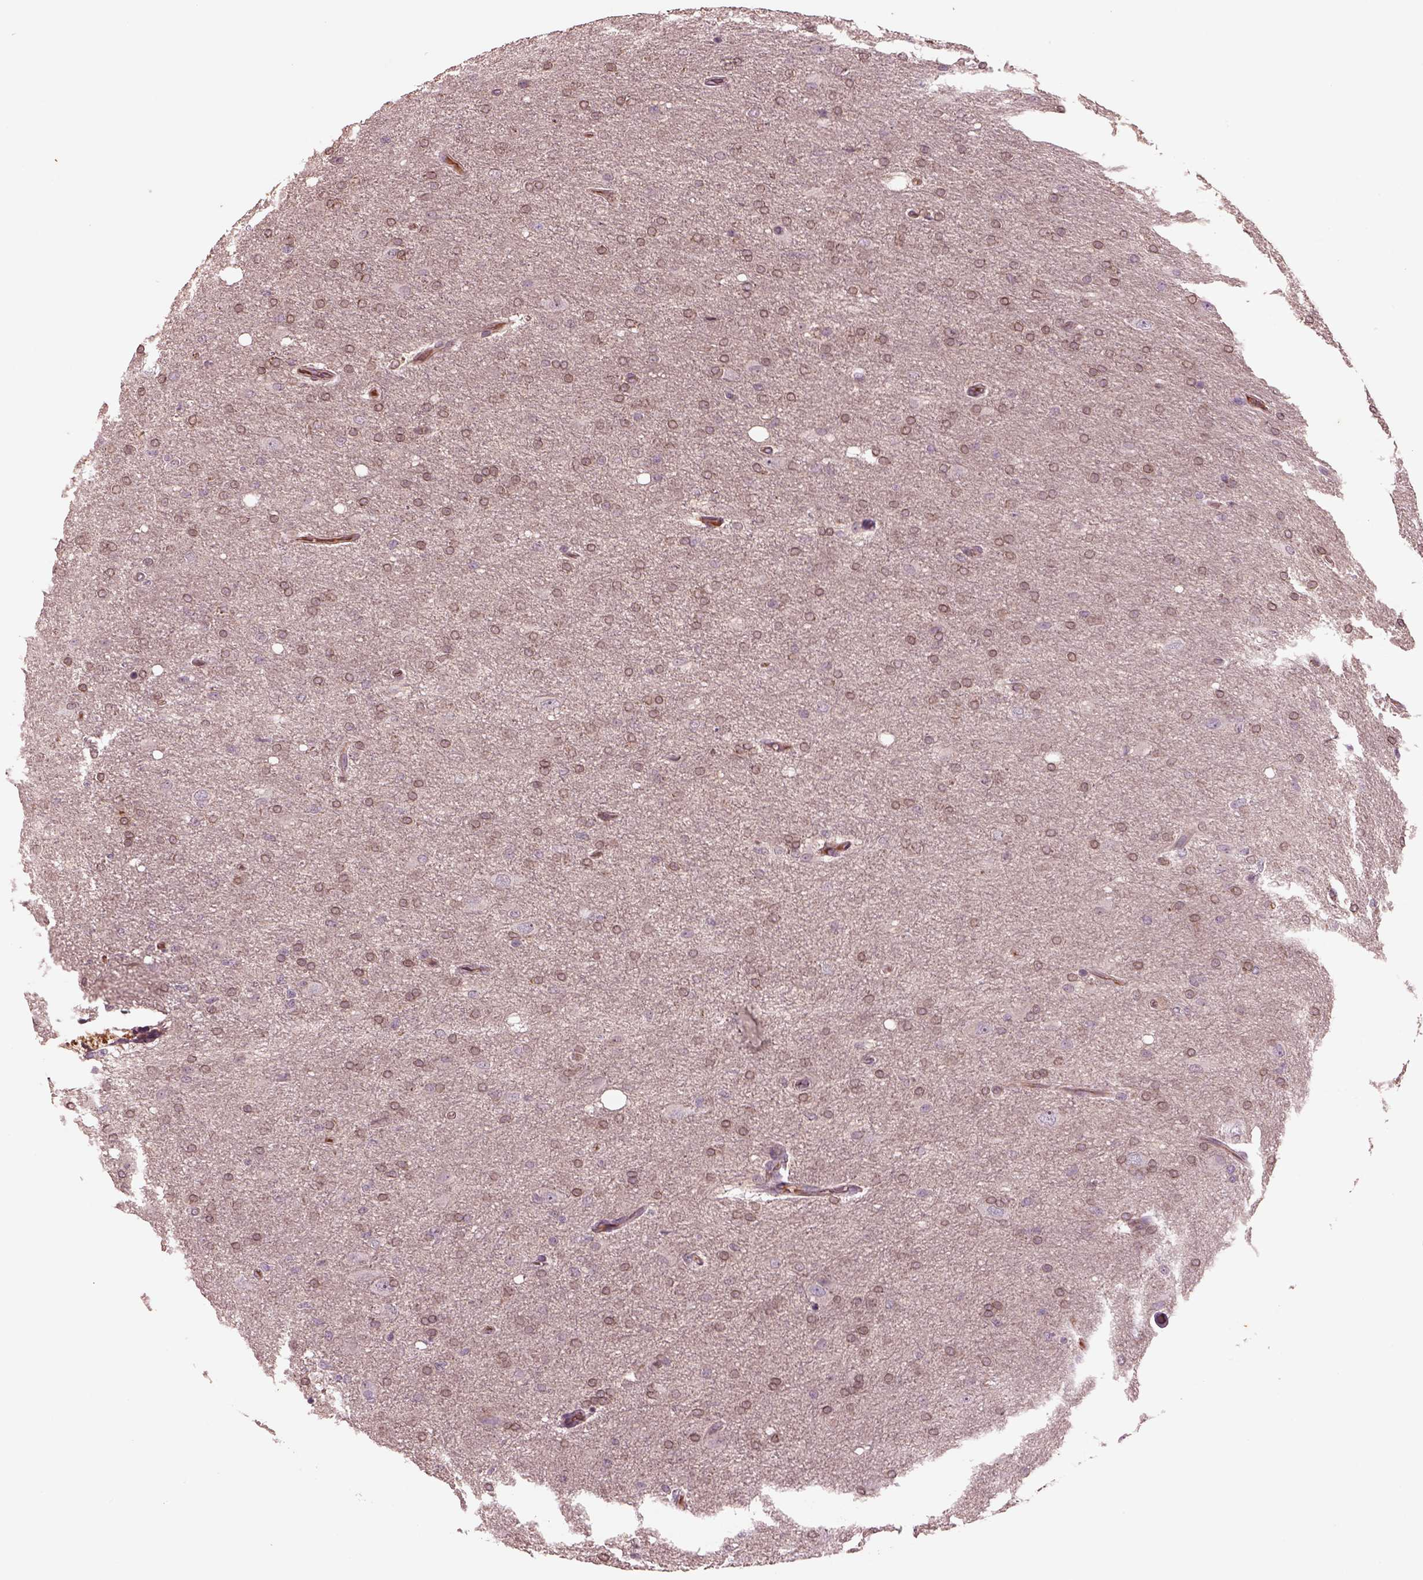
{"staining": {"intensity": "weak", "quantity": ">75%", "location": "cytoplasmic/membranous"}, "tissue": "glioma", "cell_type": "Tumor cells", "image_type": "cancer", "snomed": [{"axis": "morphology", "description": "Glioma, malignant, High grade"}, {"axis": "topography", "description": "Cerebral cortex"}], "caption": "Weak cytoplasmic/membranous expression is seen in about >75% of tumor cells in malignant high-grade glioma. The staining was performed using DAB, with brown indicating positive protein expression. Nuclei are stained blue with hematoxylin.", "gene": "PTX4", "patient": {"sex": "male", "age": 70}}